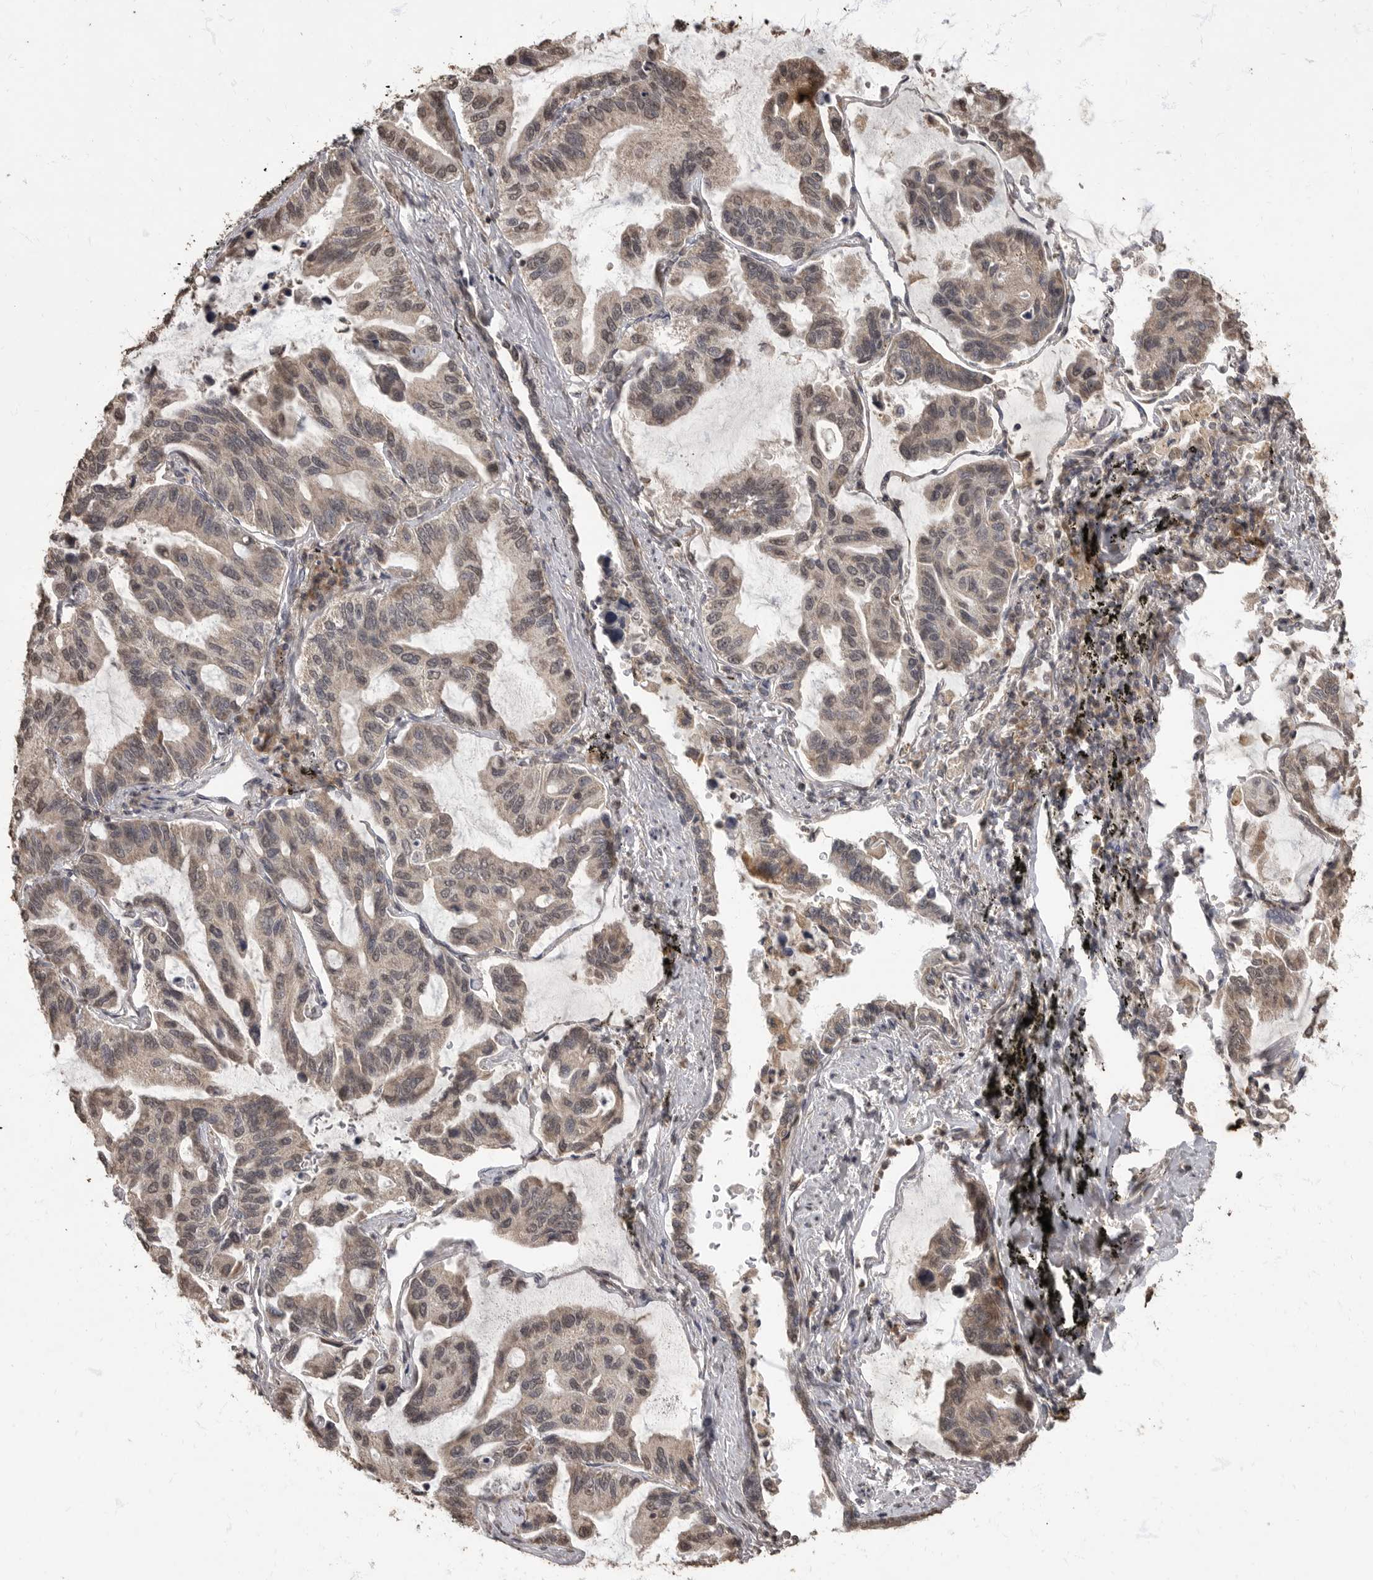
{"staining": {"intensity": "weak", "quantity": ">75%", "location": "cytoplasmic/membranous,nuclear"}, "tissue": "lung cancer", "cell_type": "Tumor cells", "image_type": "cancer", "snomed": [{"axis": "morphology", "description": "Adenocarcinoma, NOS"}, {"axis": "topography", "description": "Lung"}], "caption": "Lung cancer stained for a protein (brown) displays weak cytoplasmic/membranous and nuclear positive staining in about >75% of tumor cells.", "gene": "MAFG", "patient": {"sex": "male", "age": 64}}